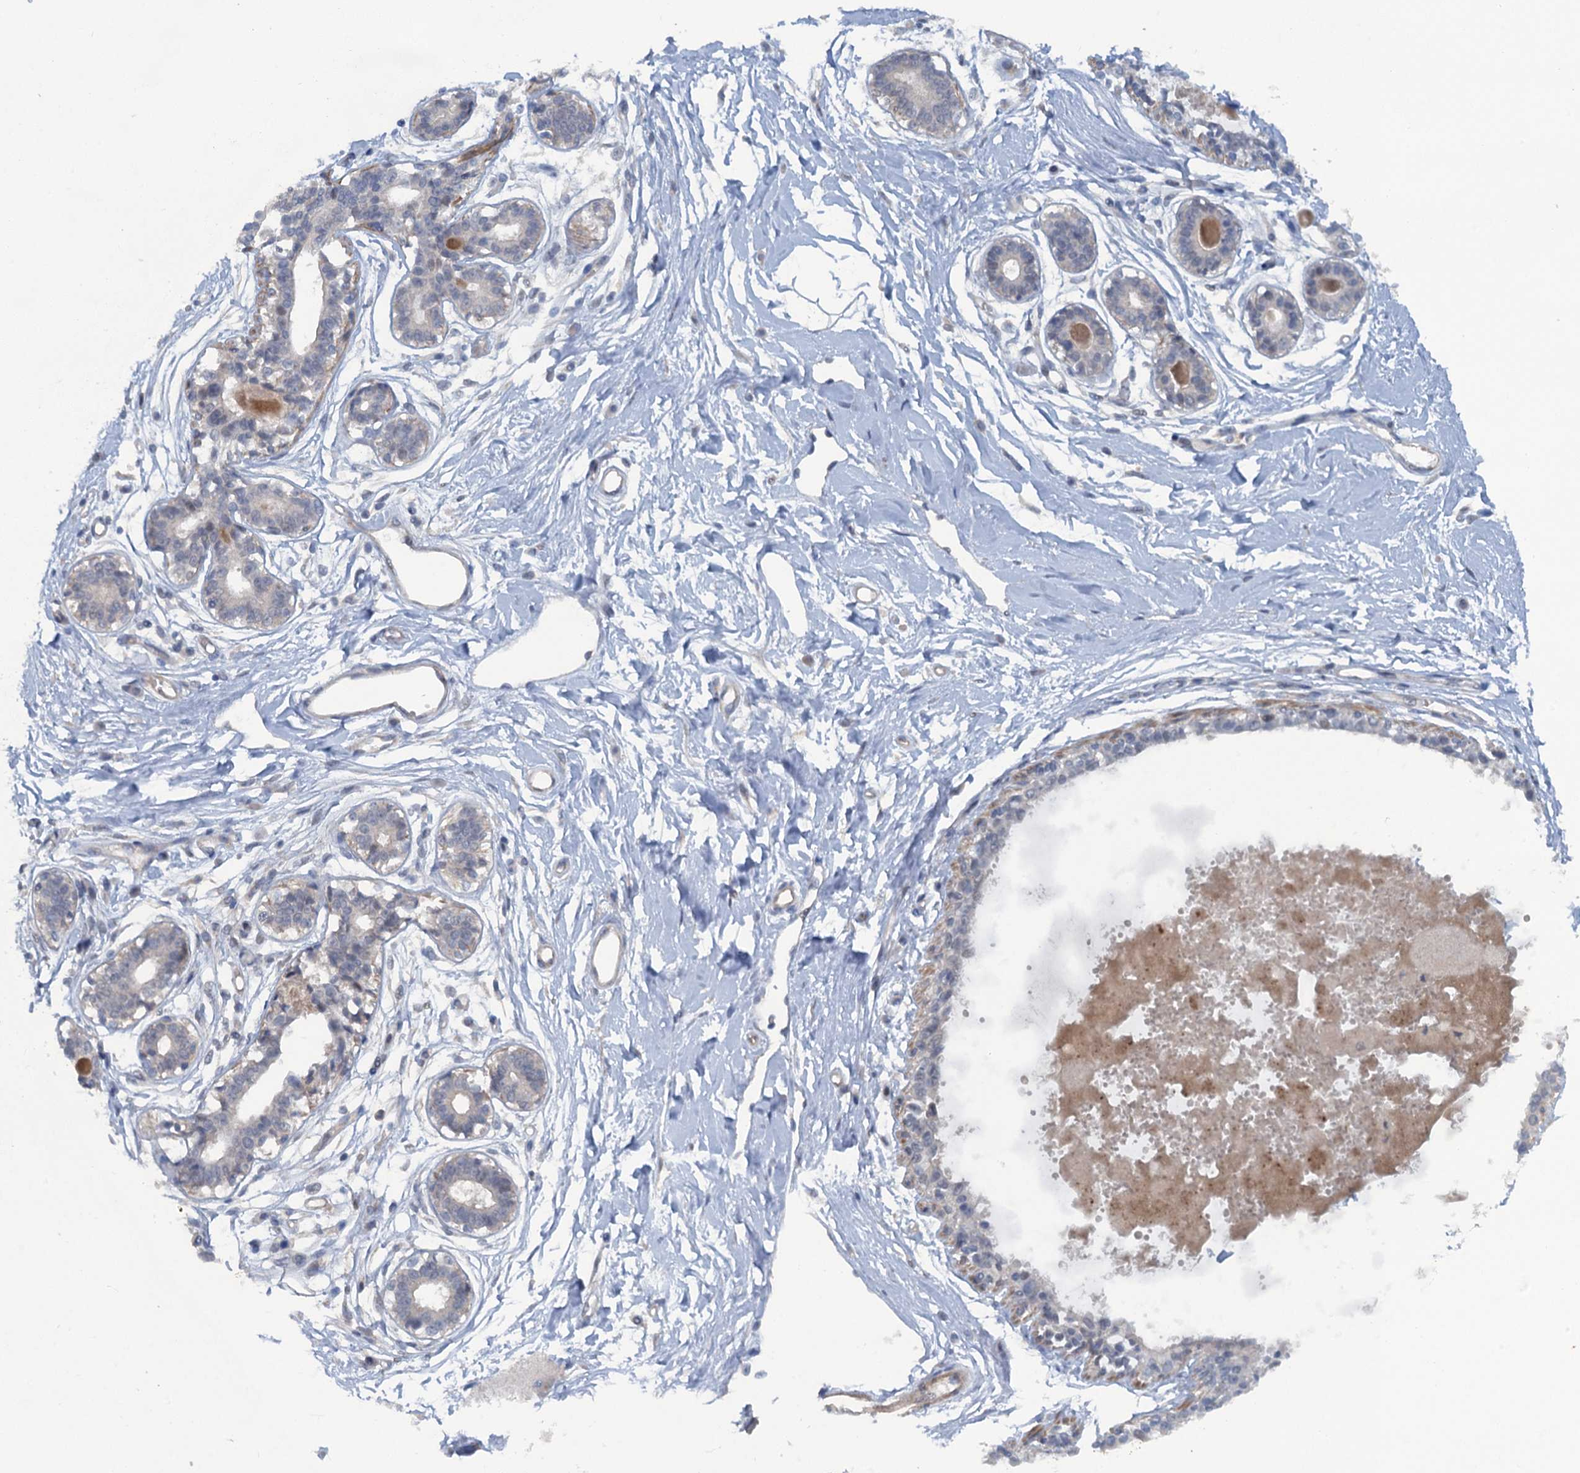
{"staining": {"intensity": "negative", "quantity": "none", "location": "none"}, "tissue": "breast", "cell_type": "Adipocytes", "image_type": "normal", "snomed": [{"axis": "morphology", "description": "Normal tissue, NOS"}, {"axis": "topography", "description": "Breast"}], "caption": "A photomicrograph of human breast is negative for staining in adipocytes. The staining is performed using DAB brown chromogen with nuclei counter-stained in using hematoxylin.", "gene": "MYO16", "patient": {"sex": "female", "age": 45}}